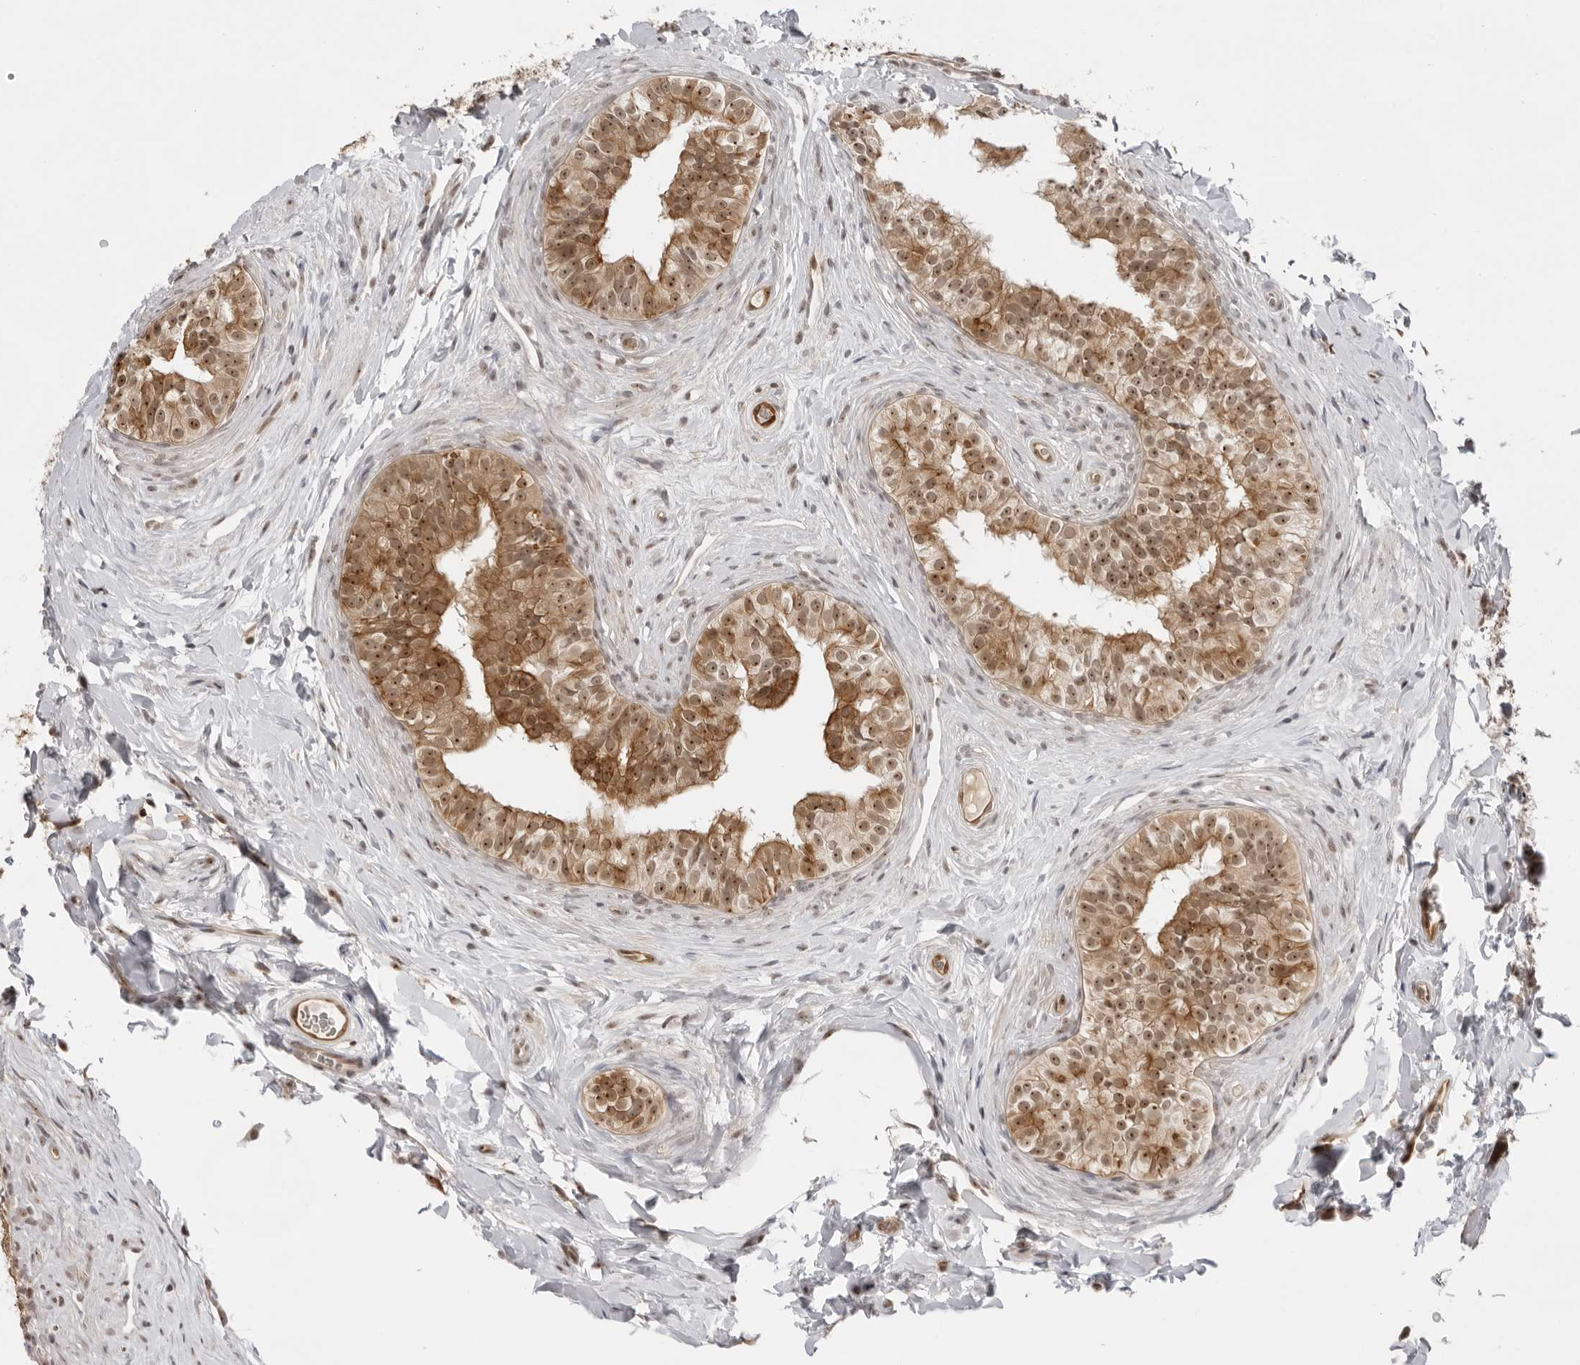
{"staining": {"intensity": "moderate", "quantity": ">75%", "location": "cytoplasmic/membranous,nuclear"}, "tissue": "epididymis", "cell_type": "Glandular cells", "image_type": "normal", "snomed": [{"axis": "morphology", "description": "Normal tissue, NOS"}, {"axis": "topography", "description": "Epididymis"}], "caption": "A high-resolution photomicrograph shows IHC staining of unremarkable epididymis, which displays moderate cytoplasmic/membranous,nuclear positivity in about >75% of glandular cells. (Brightfield microscopy of DAB IHC at high magnification).", "gene": "EXOSC10", "patient": {"sex": "male", "age": 49}}